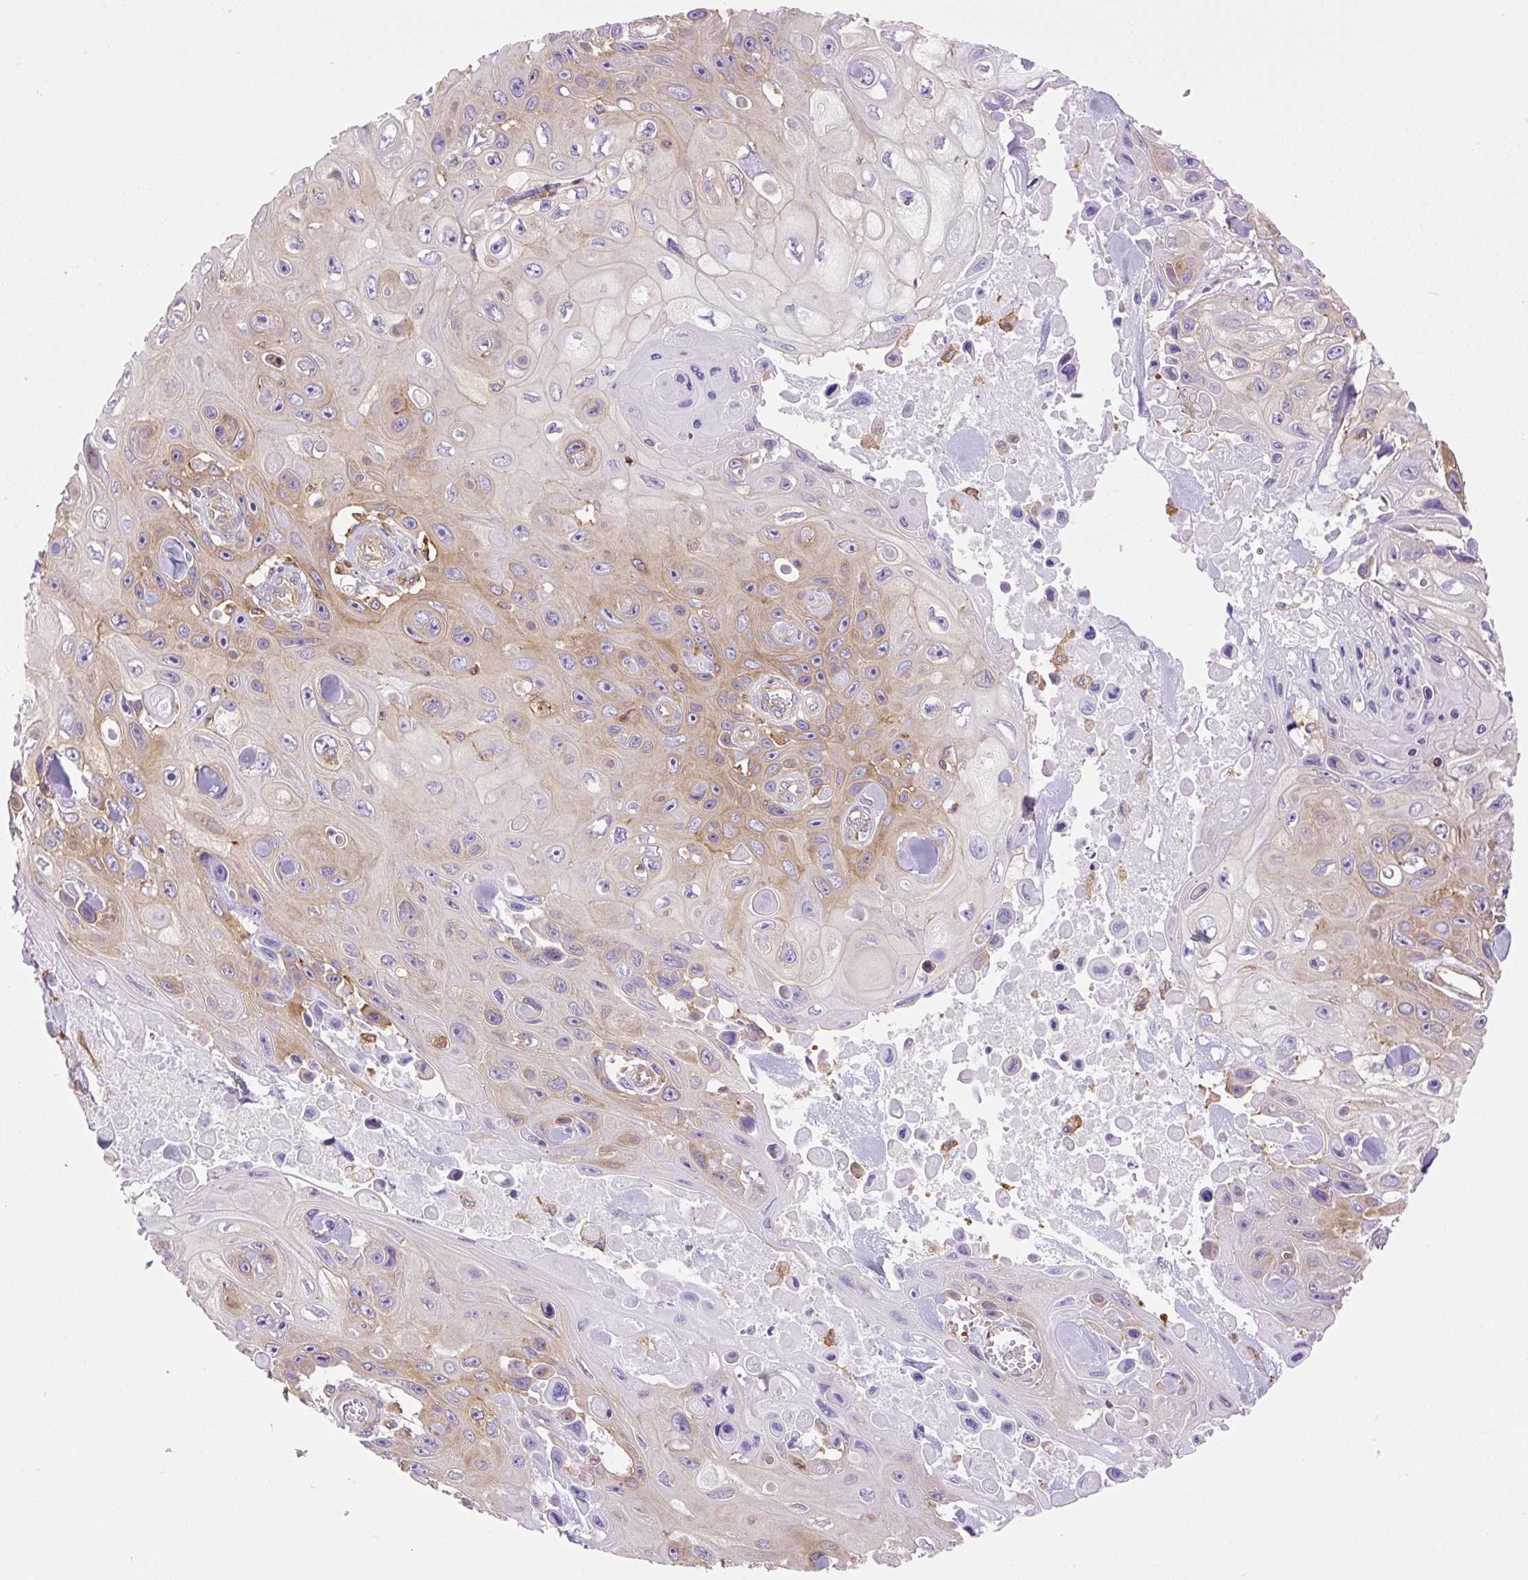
{"staining": {"intensity": "moderate", "quantity": "25%-75%", "location": "cytoplasmic/membranous"}, "tissue": "skin cancer", "cell_type": "Tumor cells", "image_type": "cancer", "snomed": [{"axis": "morphology", "description": "Squamous cell carcinoma, NOS"}, {"axis": "topography", "description": "Skin"}], "caption": "About 25%-75% of tumor cells in human squamous cell carcinoma (skin) exhibit moderate cytoplasmic/membranous protein staining as visualized by brown immunohistochemical staining.", "gene": "DNM2", "patient": {"sex": "male", "age": 82}}